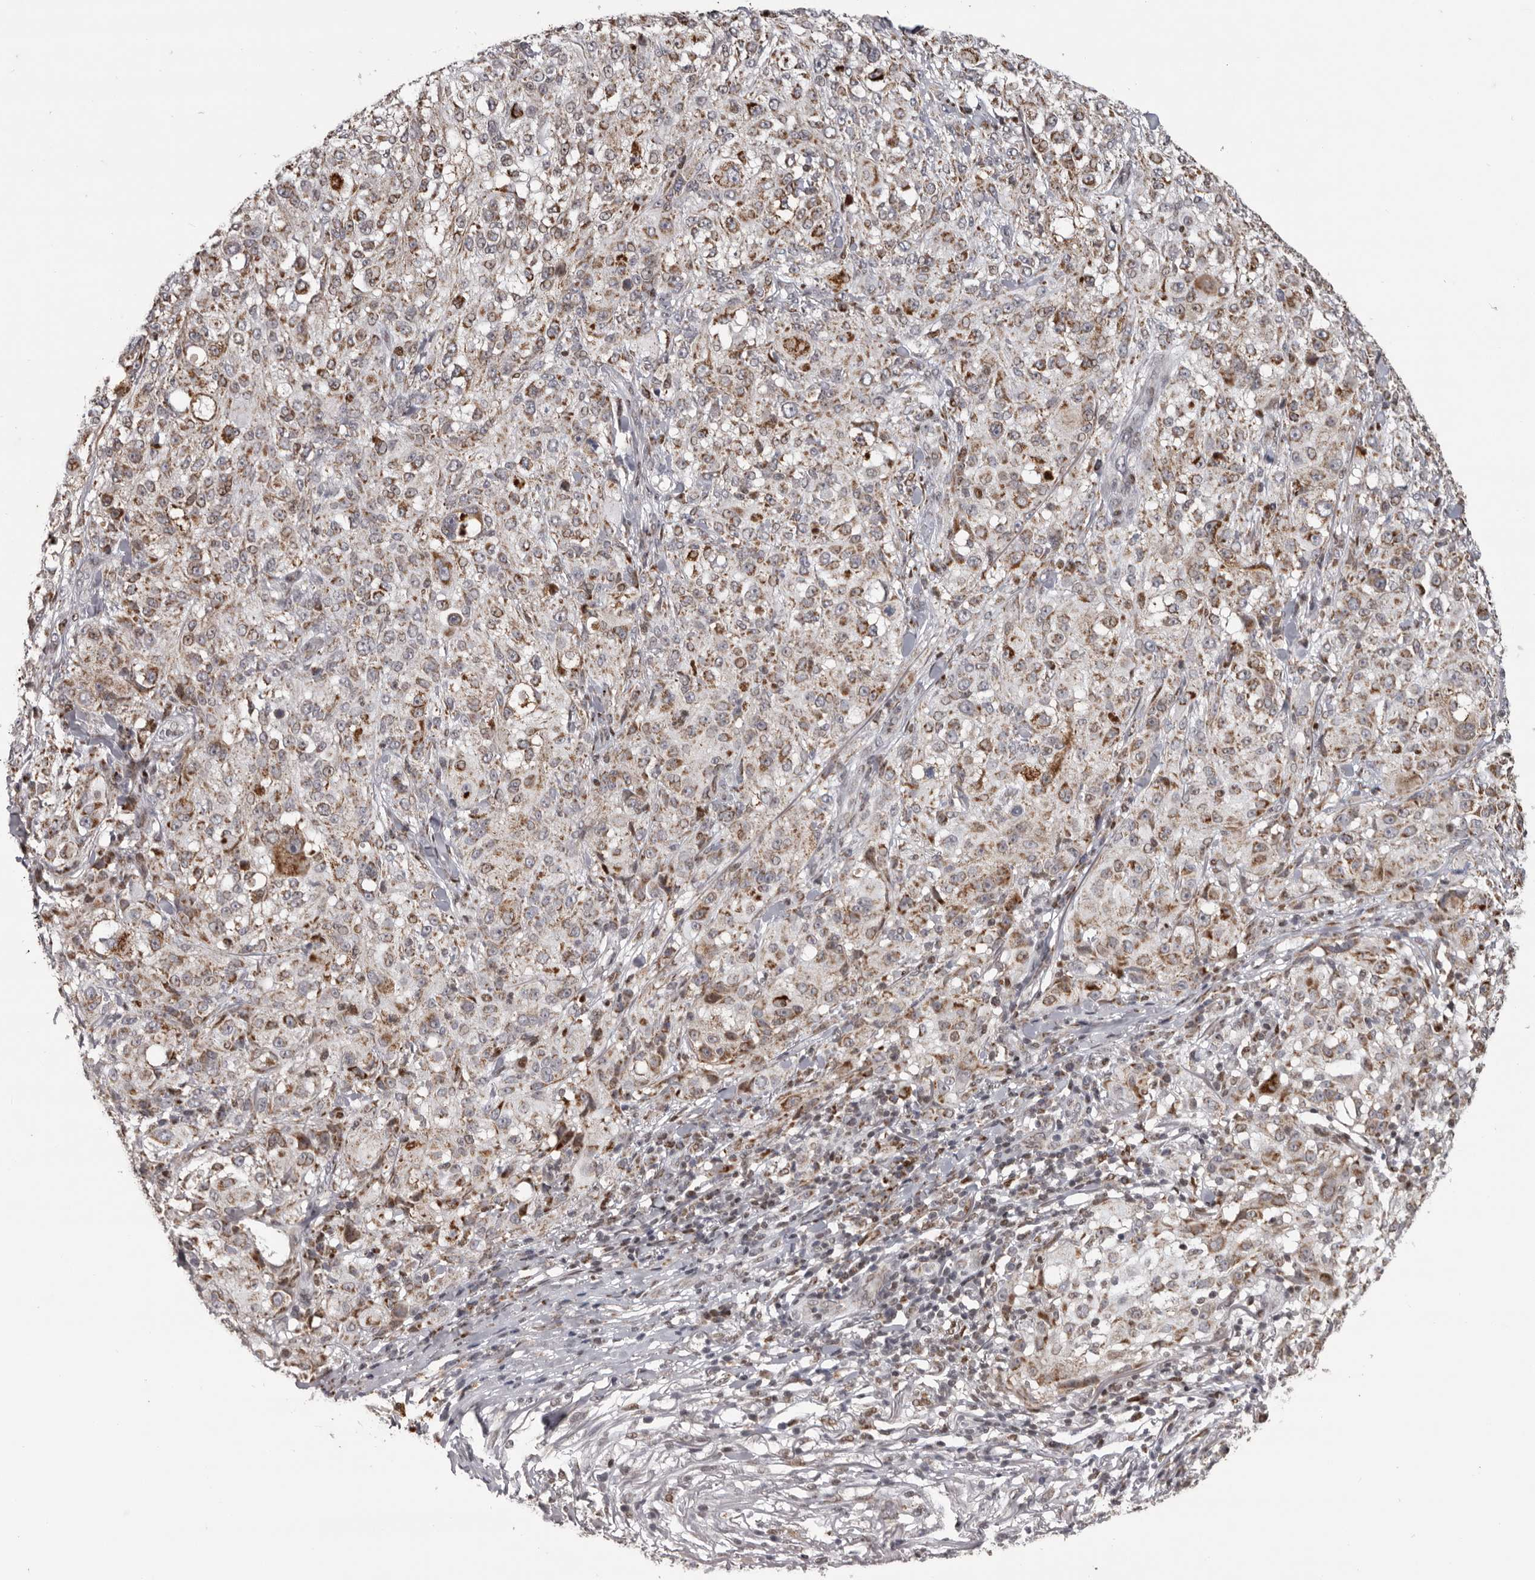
{"staining": {"intensity": "weak", "quantity": ">75%", "location": "cytoplasmic/membranous"}, "tissue": "melanoma", "cell_type": "Tumor cells", "image_type": "cancer", "snomed": [{"axis": "morphology", "description": "Necrosis, NOS"}, {"axis": "morphology", "description": "Malignant melanoma, NOS"}, {"axis": "topography", "description": "Skin"}], "caption": "About >75% of tumor cells in human melanoma display weak cytoplasmic/membranous protein expression as visualized by brown immunohistochemical staining.", "gene": "C17orf99", "patient": {"sex": "female", "age": 87}}